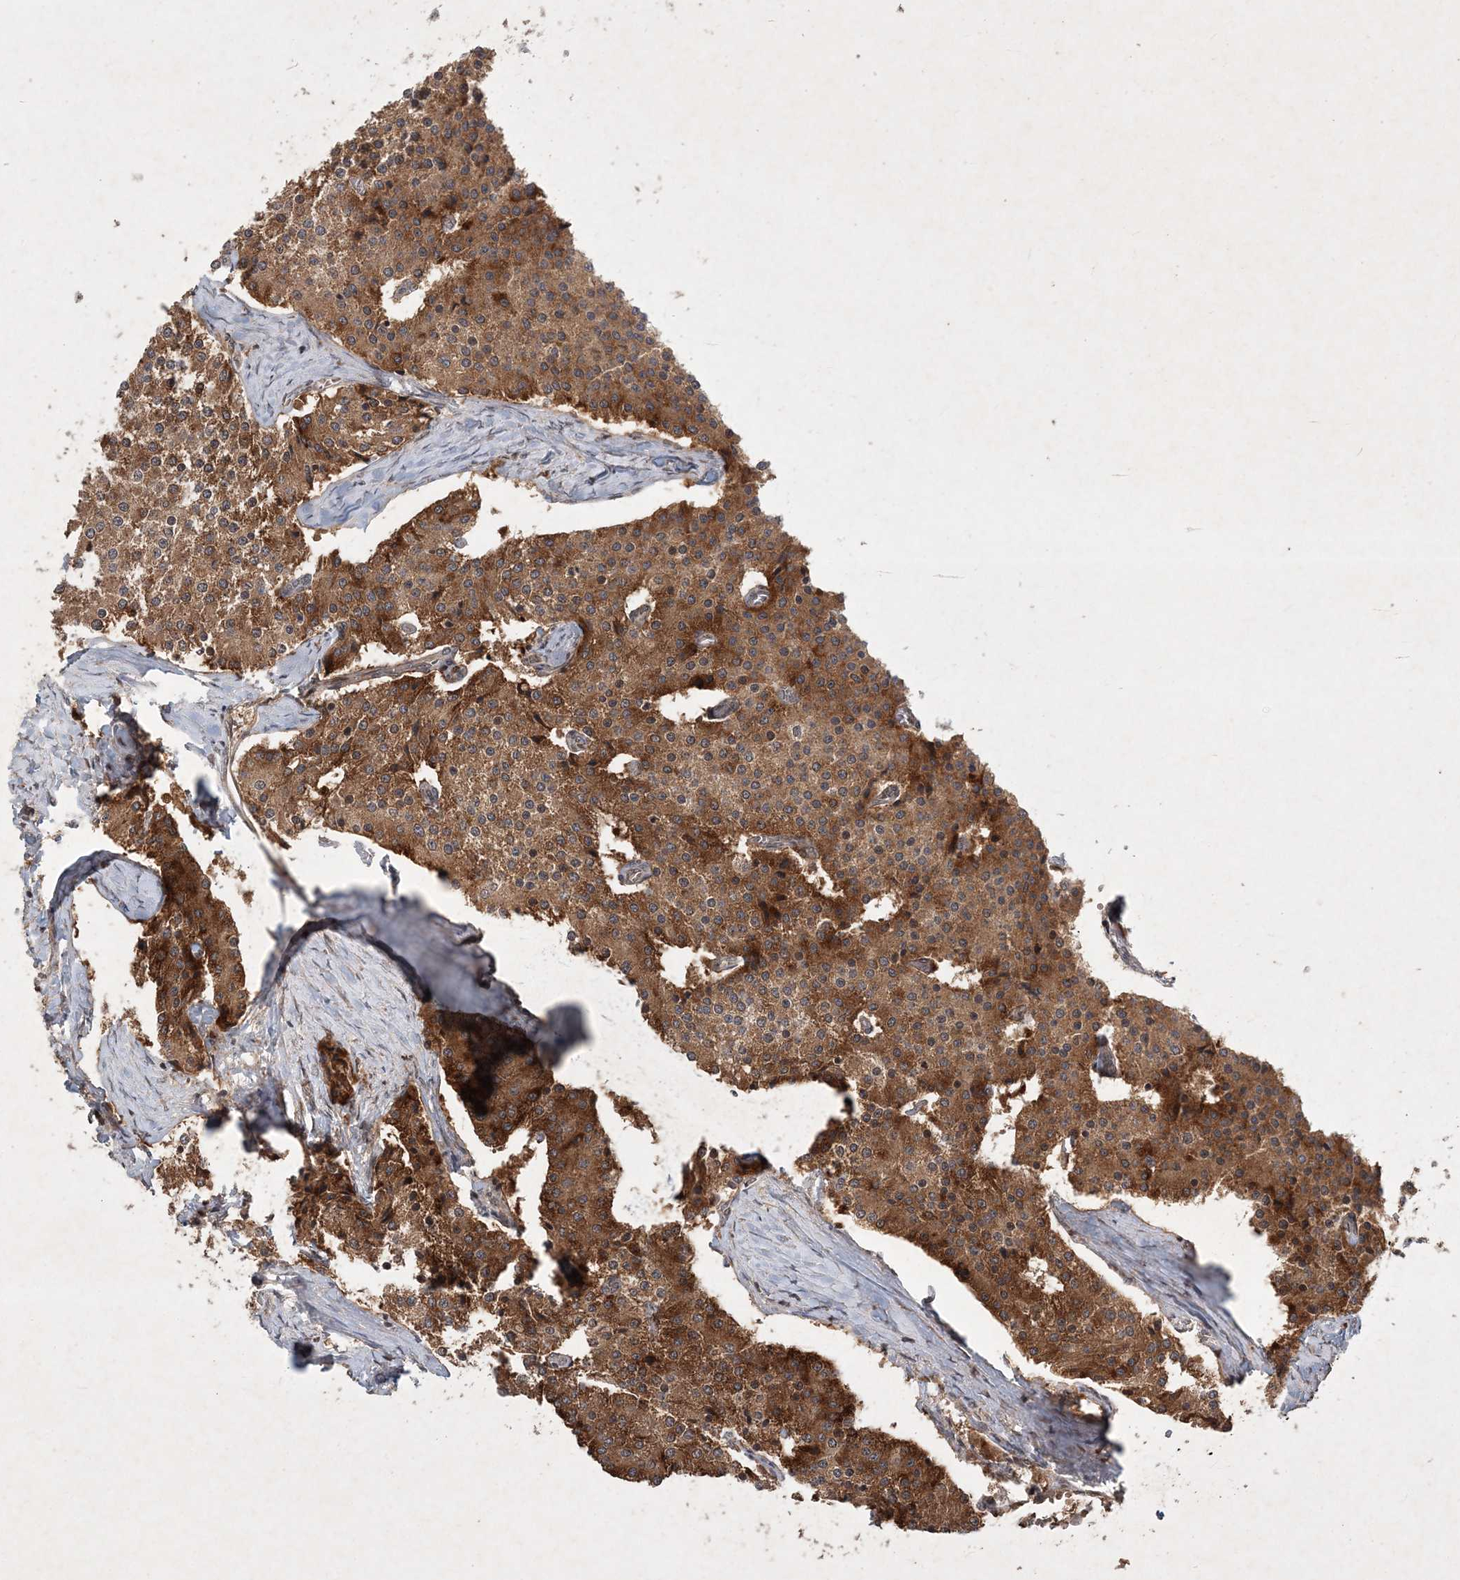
{"staining": {"intensity": "moderate", "quantity": ">75%", "location": "cytoplasmic/membranous"}, "tissue": "carcinoid", "cell_type": "Tumor cells", "image_type": "cancer", "snomed": [{"axis": "morphology", "description": "Carcinoid, malignant, NOS"}, {"axis": "topography", "description": "Colon"}], "caption": "This photomicrograph shows immunohistochemistry staining of malignant carcinoid, with medium moderate cytoplasmic/membranous staining in approximately >75% of tumor cells.", "gene": "UBR3", "patient": {"sex": "female", "age": 52}}